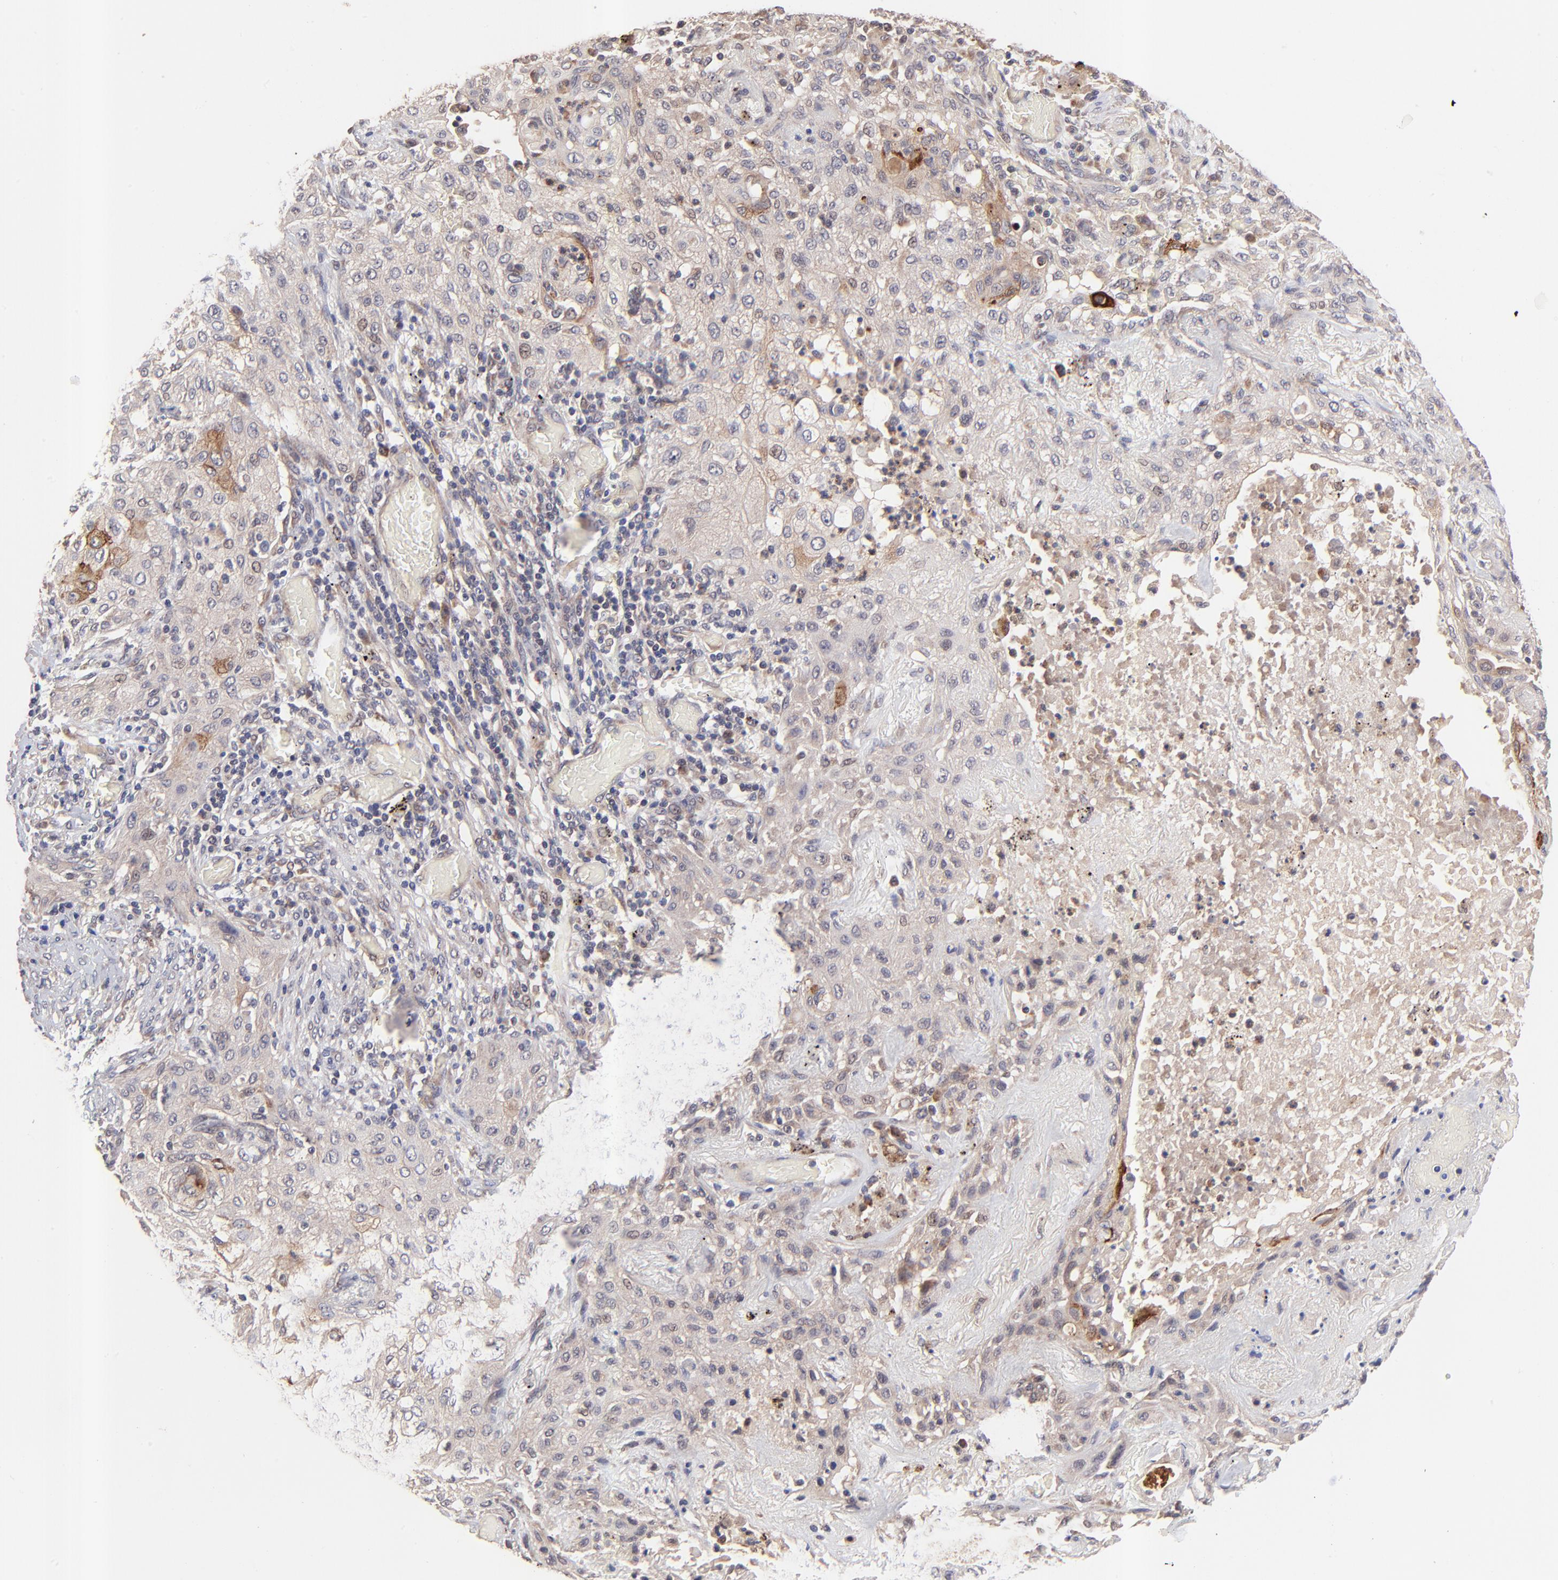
{"staining": {"intensity": "weak", "quantity": ">75%", "location": "cytoplasmic/membranous"}, "tissue": "lung cancer", "cell_type": "Tumor cells", "image_type": "cancer", "snomed": [{"axis": "morphology", "description": "Squamous cell carcinoma, NOS"}, {"axis": "topography", "description": "Lung"}], "caption": "Immunohistochemistry micrograph of neoplastic tissue: human squamous cell carcinoma (lung) stained using IHC displays low levels of weak protein expression localized specifically in the cytoplasmic/membranous of tumor cells, appearing as a cytoplasmic/membranous brown color.", "gene": "BAIAP2L2", "patient": {"sex": "female", "age": 47}}